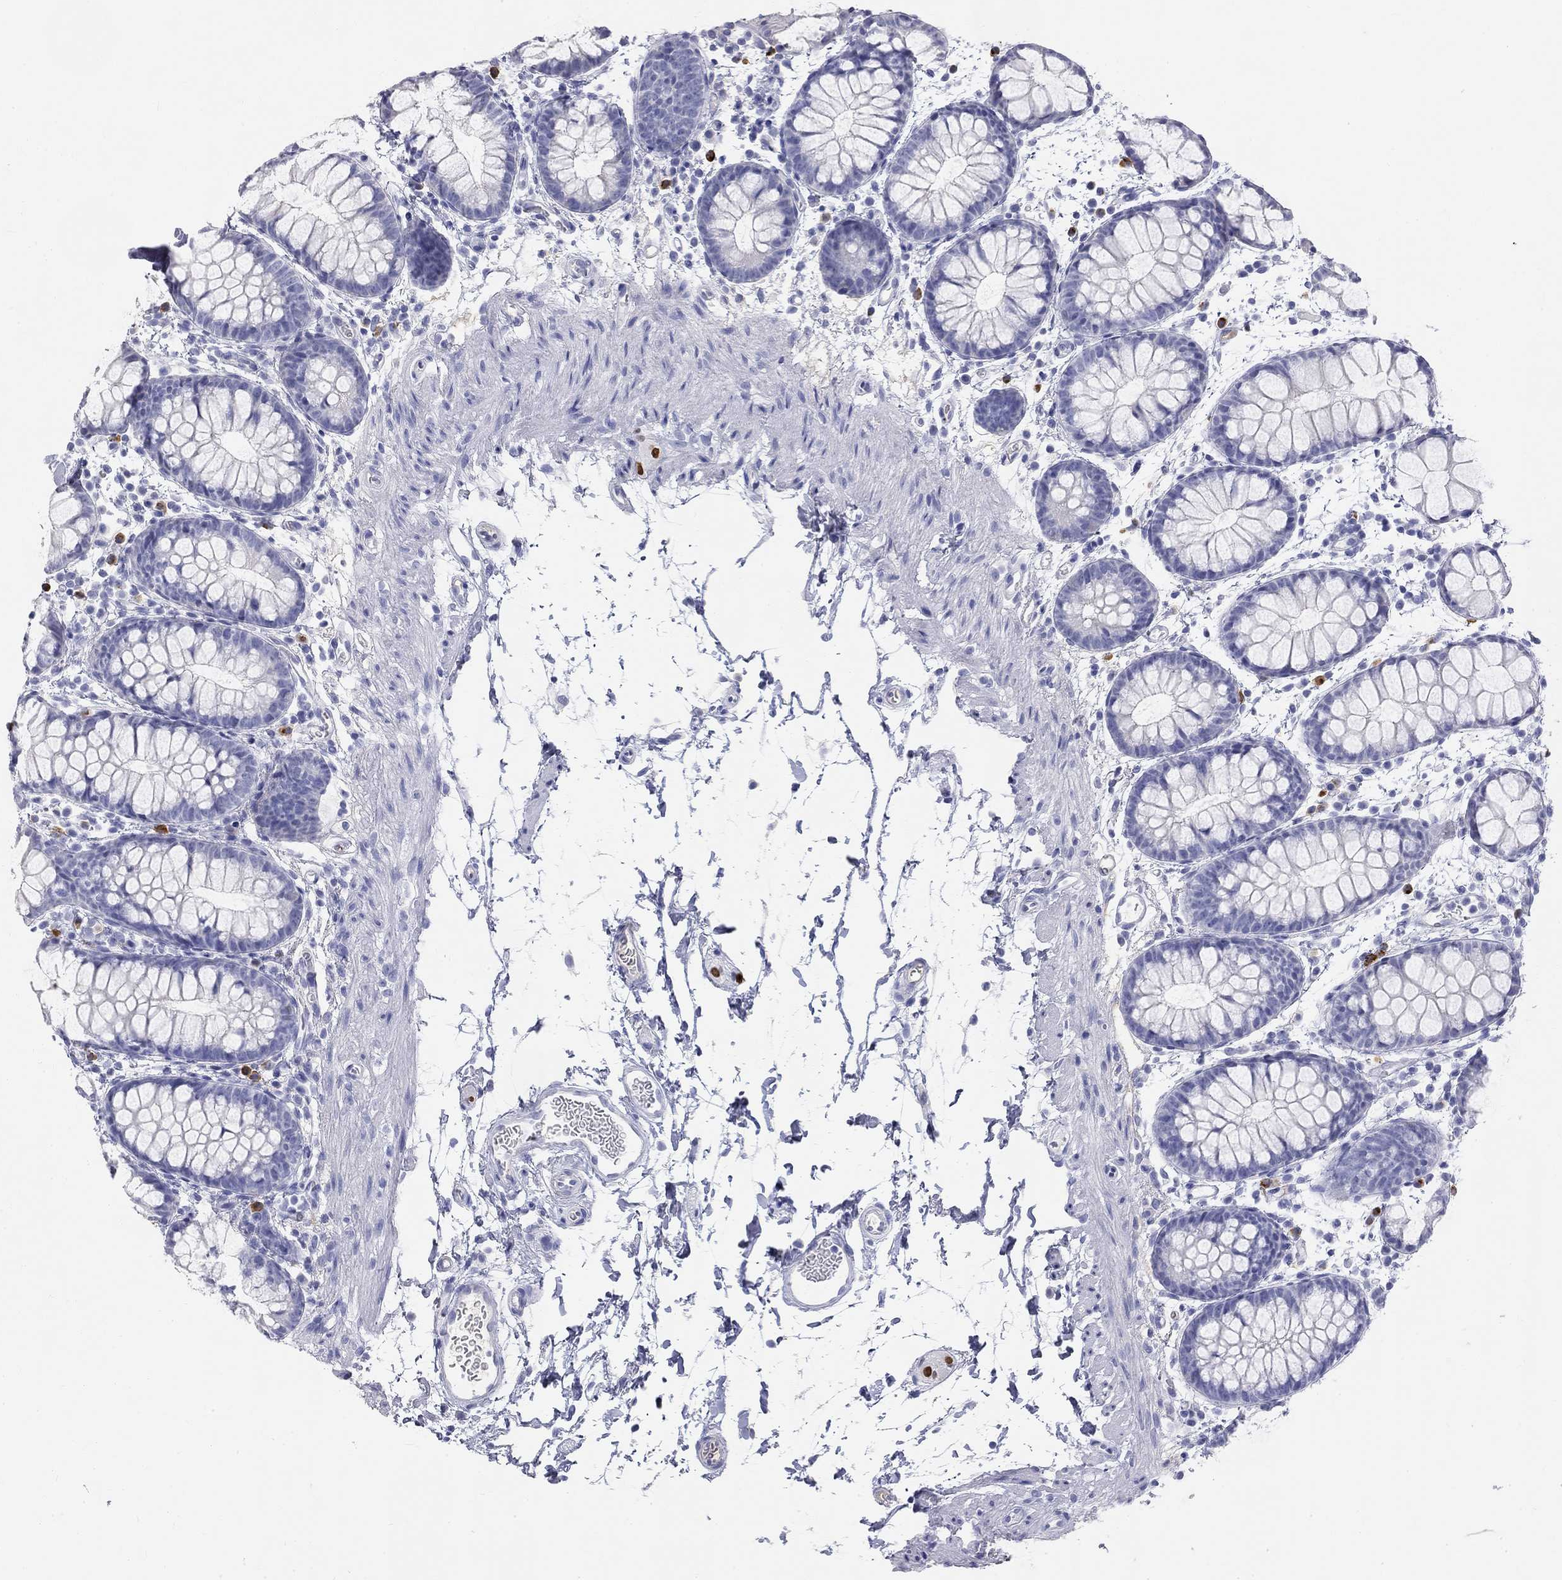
{"staining": {"intensity": "negative", "quantity": "none", "location": "none"}, "tissue": "rectum", "cell_type": "Glandular cells", "image_type": "normal", "snomed": [{"axis": "morphology", "description": "Normal tissue, NOS"}, {"axis": "topography", "description": "Rectum"}], "caption": "High power microscopy image of an IHC image of benign rectum, revealing no significant positivity in glandular cells. (Stains: DAB (3,3'-diaminobenzidine) IHC with hematoxylin counter stain, Microscopy: brightfield microscopy at high magnification).", "gene": "PHOX2B", "patient": {"sex": "male", "age": 57}}